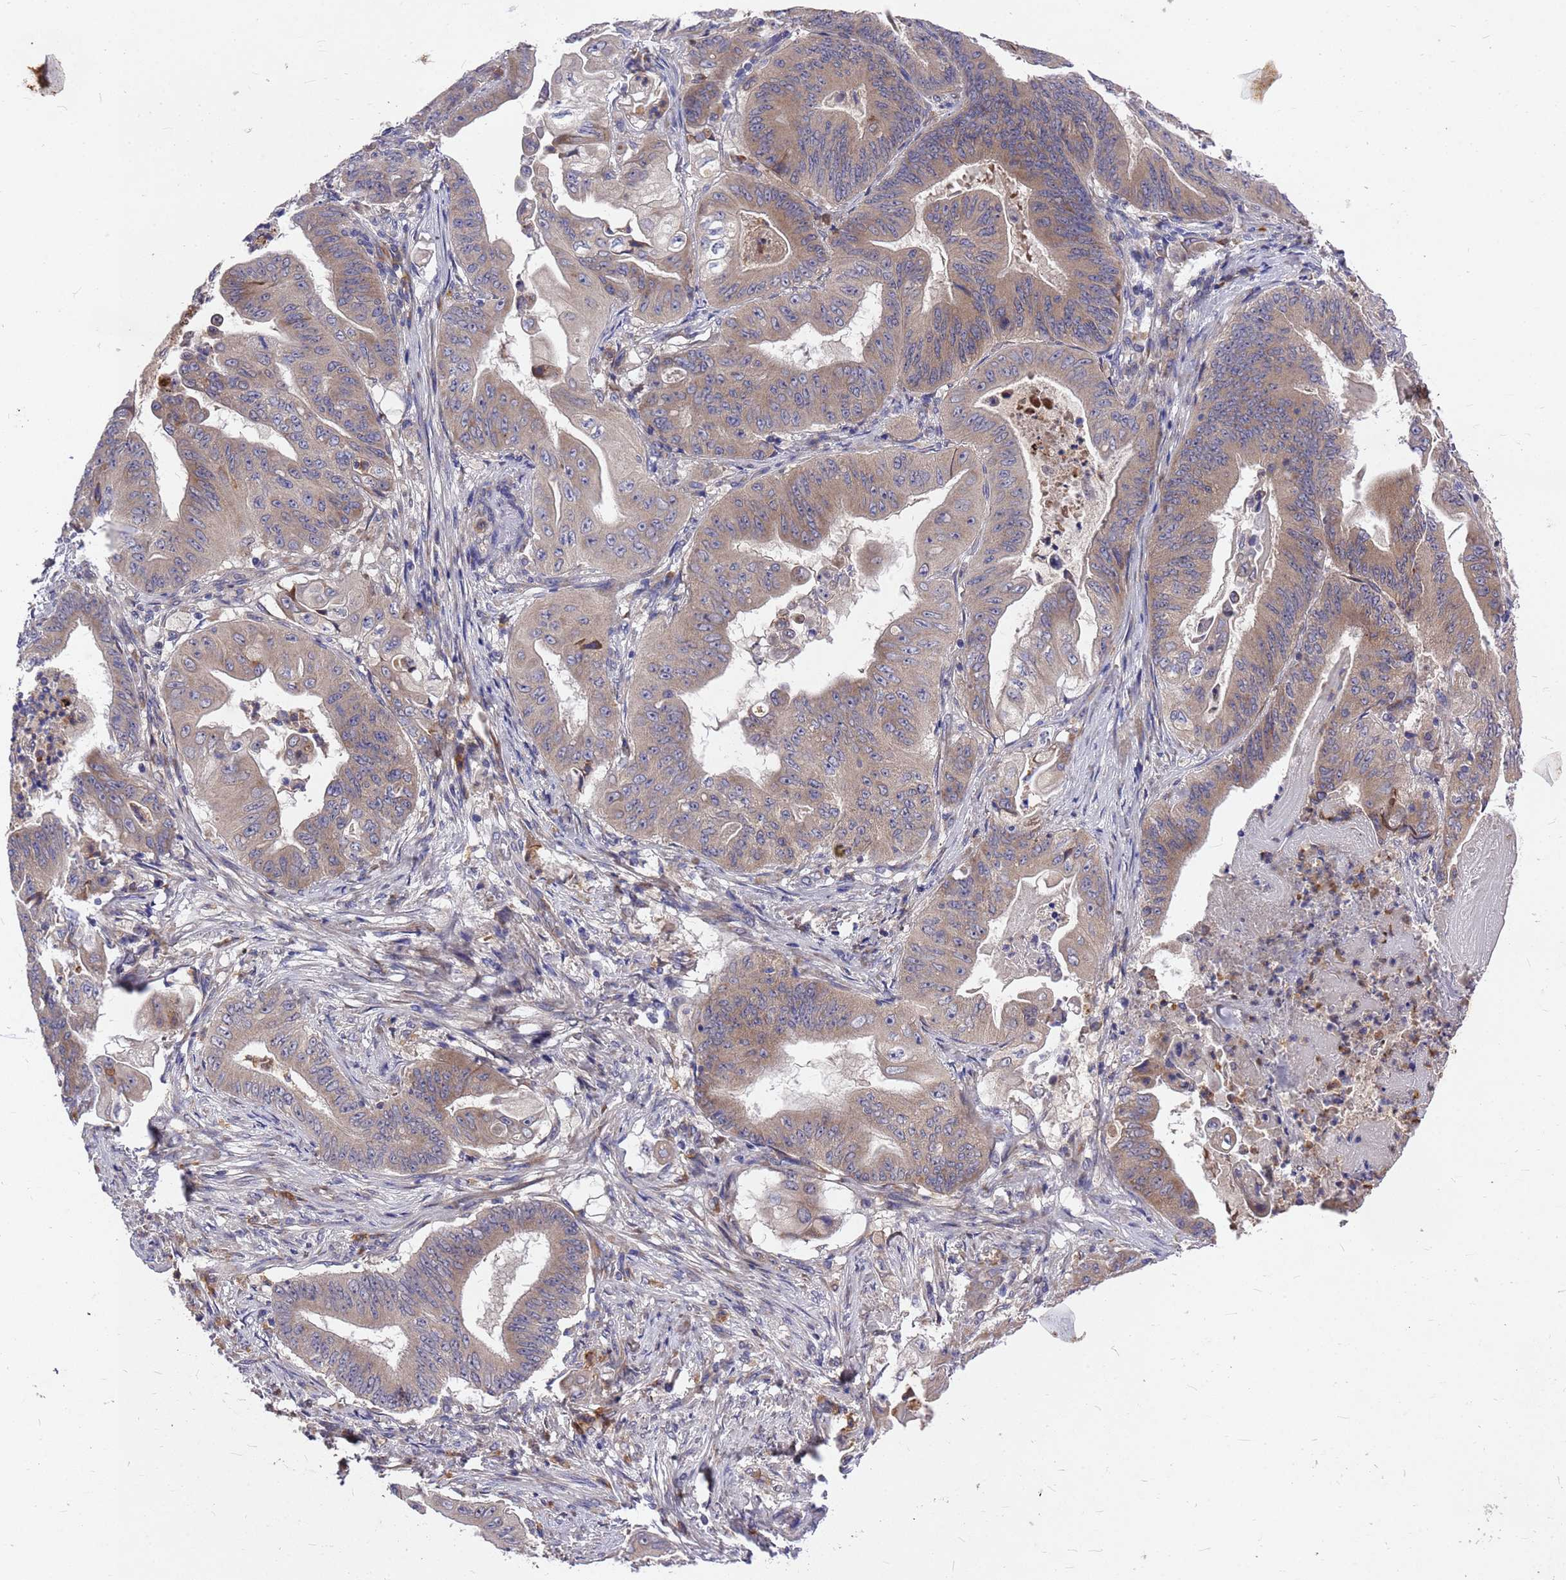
{"staining": {"intensity": "moderate", "quantity": "25%-75%", "location": "cytoplasmic/membranous"}, "tissue": "stomach cancer", "cell_type": "Tumor cells", "image_type": "cancer", "snomed": [{"axis": "morphology", "description": "Adenocarcinoma, NOS"}, {"axis": "topography", "description": "Stomach"}], "caption": "Adenocarcinoma (stomach) was stained to show a protein in brown. There is medium levels of moderate cytoplasmic/membranous staining in about 25%-75% of tumor cells. The staining was performed using DAB to visualize the protein expression in brown, while the nuclei were stained in blue with hematoxylin (Magnification: 20x).", "gene": "ZNF717", "patient": {"sex": "female", "age": 73}}